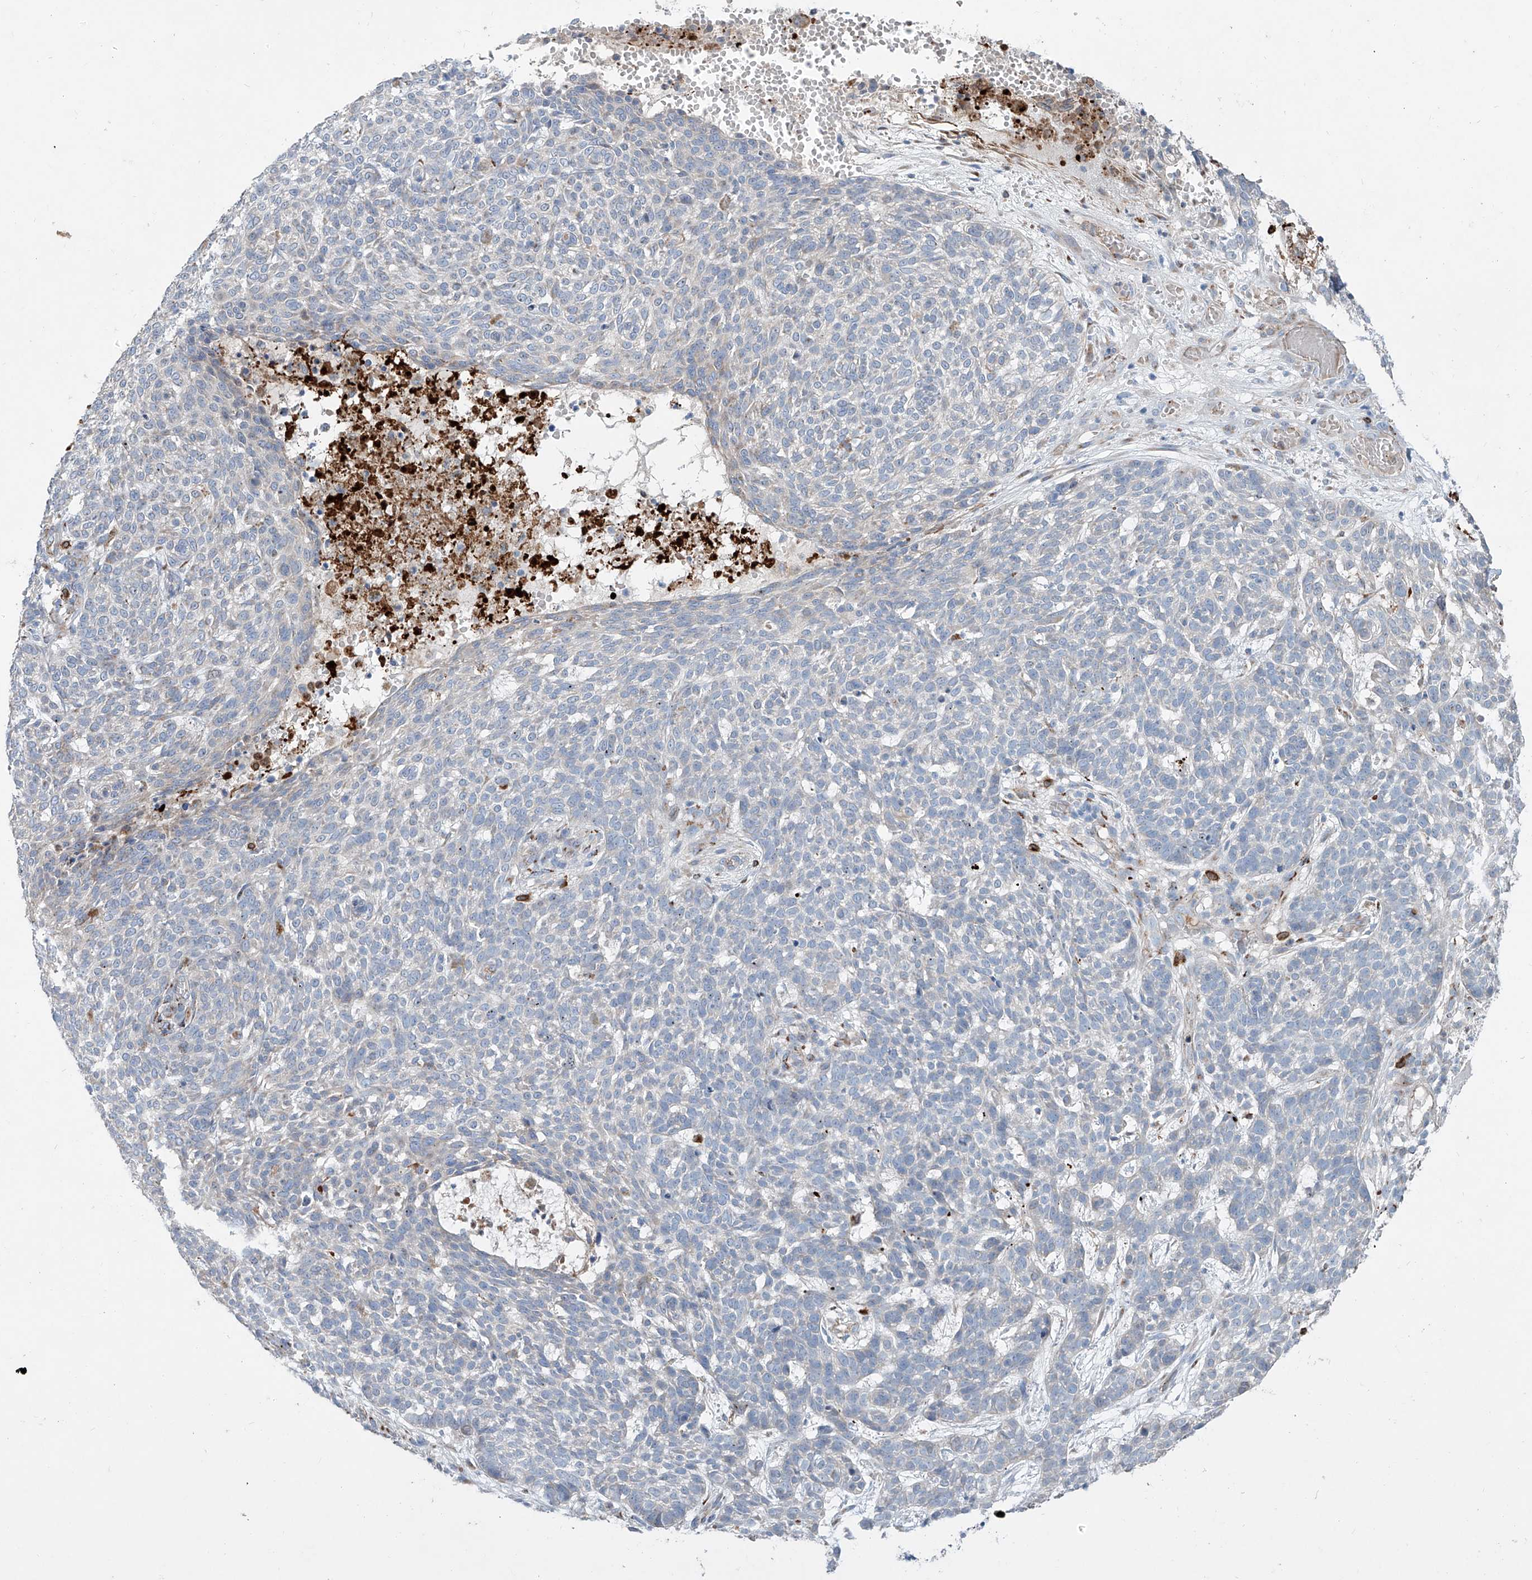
{"staining": {"intensity": "negative", "quantity": "none", "location": "none"}, "tissue": "skin cancer", "cell_type": "Tumor cells", "image_type": "cancer", "snomed": [{"axis": "morphology", "description": "Basal cell carcinoma"}, {"axis": "topography", "description": "Skin"}], "caption": "Immunohistochemical staining of skin basal cell carcinoma reveals no significant positivity in tumor cells.", "gene": "CDH5", "patient": {"sex": "male", "age": 85}}